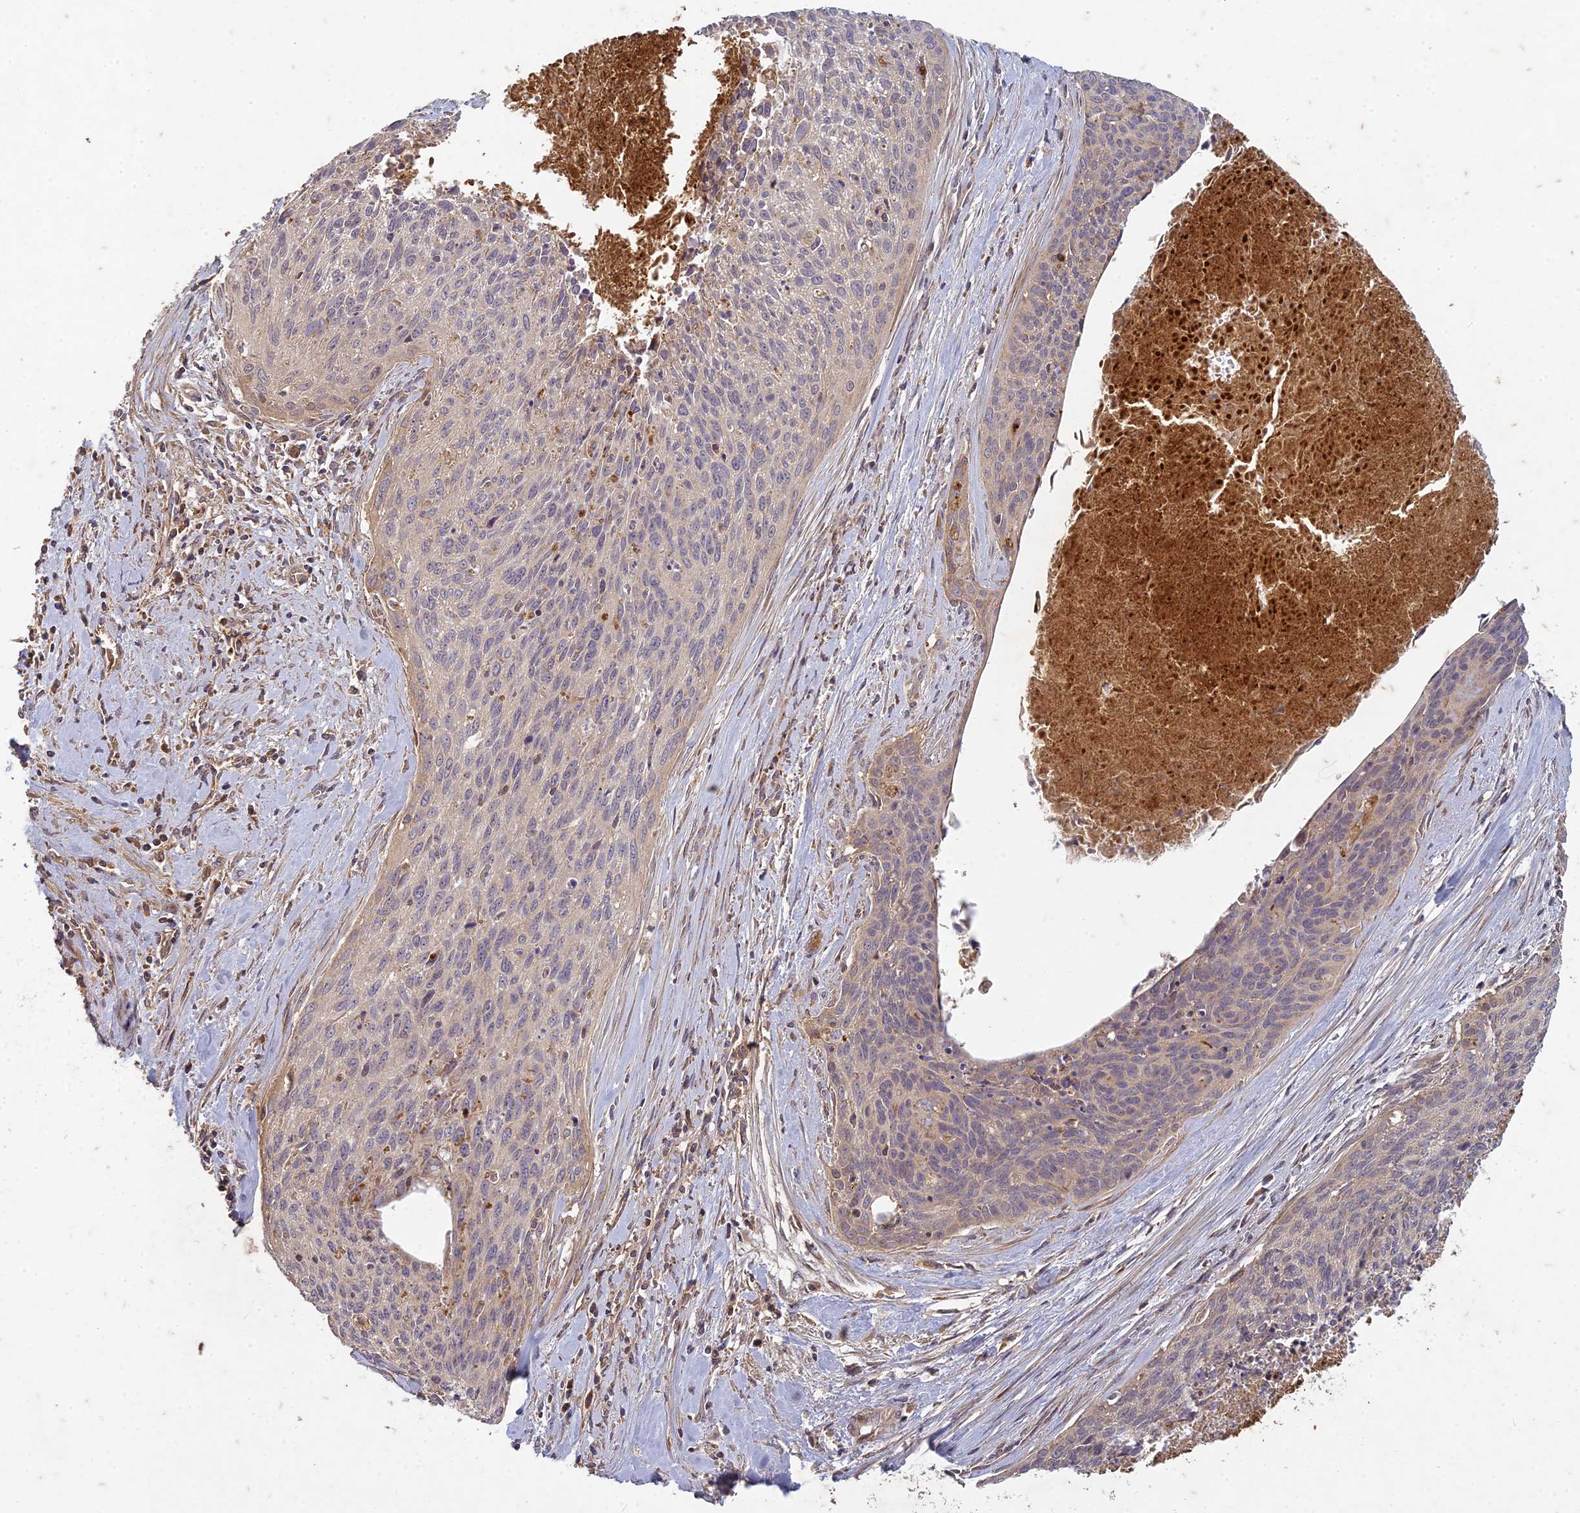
{"staining": {"intensity": "negative", "quantity": "none", "location": "none"}, "tissue": "cervical cancer", "cell_type": "Tumor cells", "image_type": "cancer", "snomed": [{"axis": "morphology", "description": "Squamous cell carcinoma, NOS"}, {"axis": "topography", "description": "Cervix"}], "caption": "DAB immunohistochemical staining of human cervical squamous cell carcinoma displays no significant positivity in tumor cells.", "gene": "TCF25", "patient": {"sex": "female", "age": 55}}